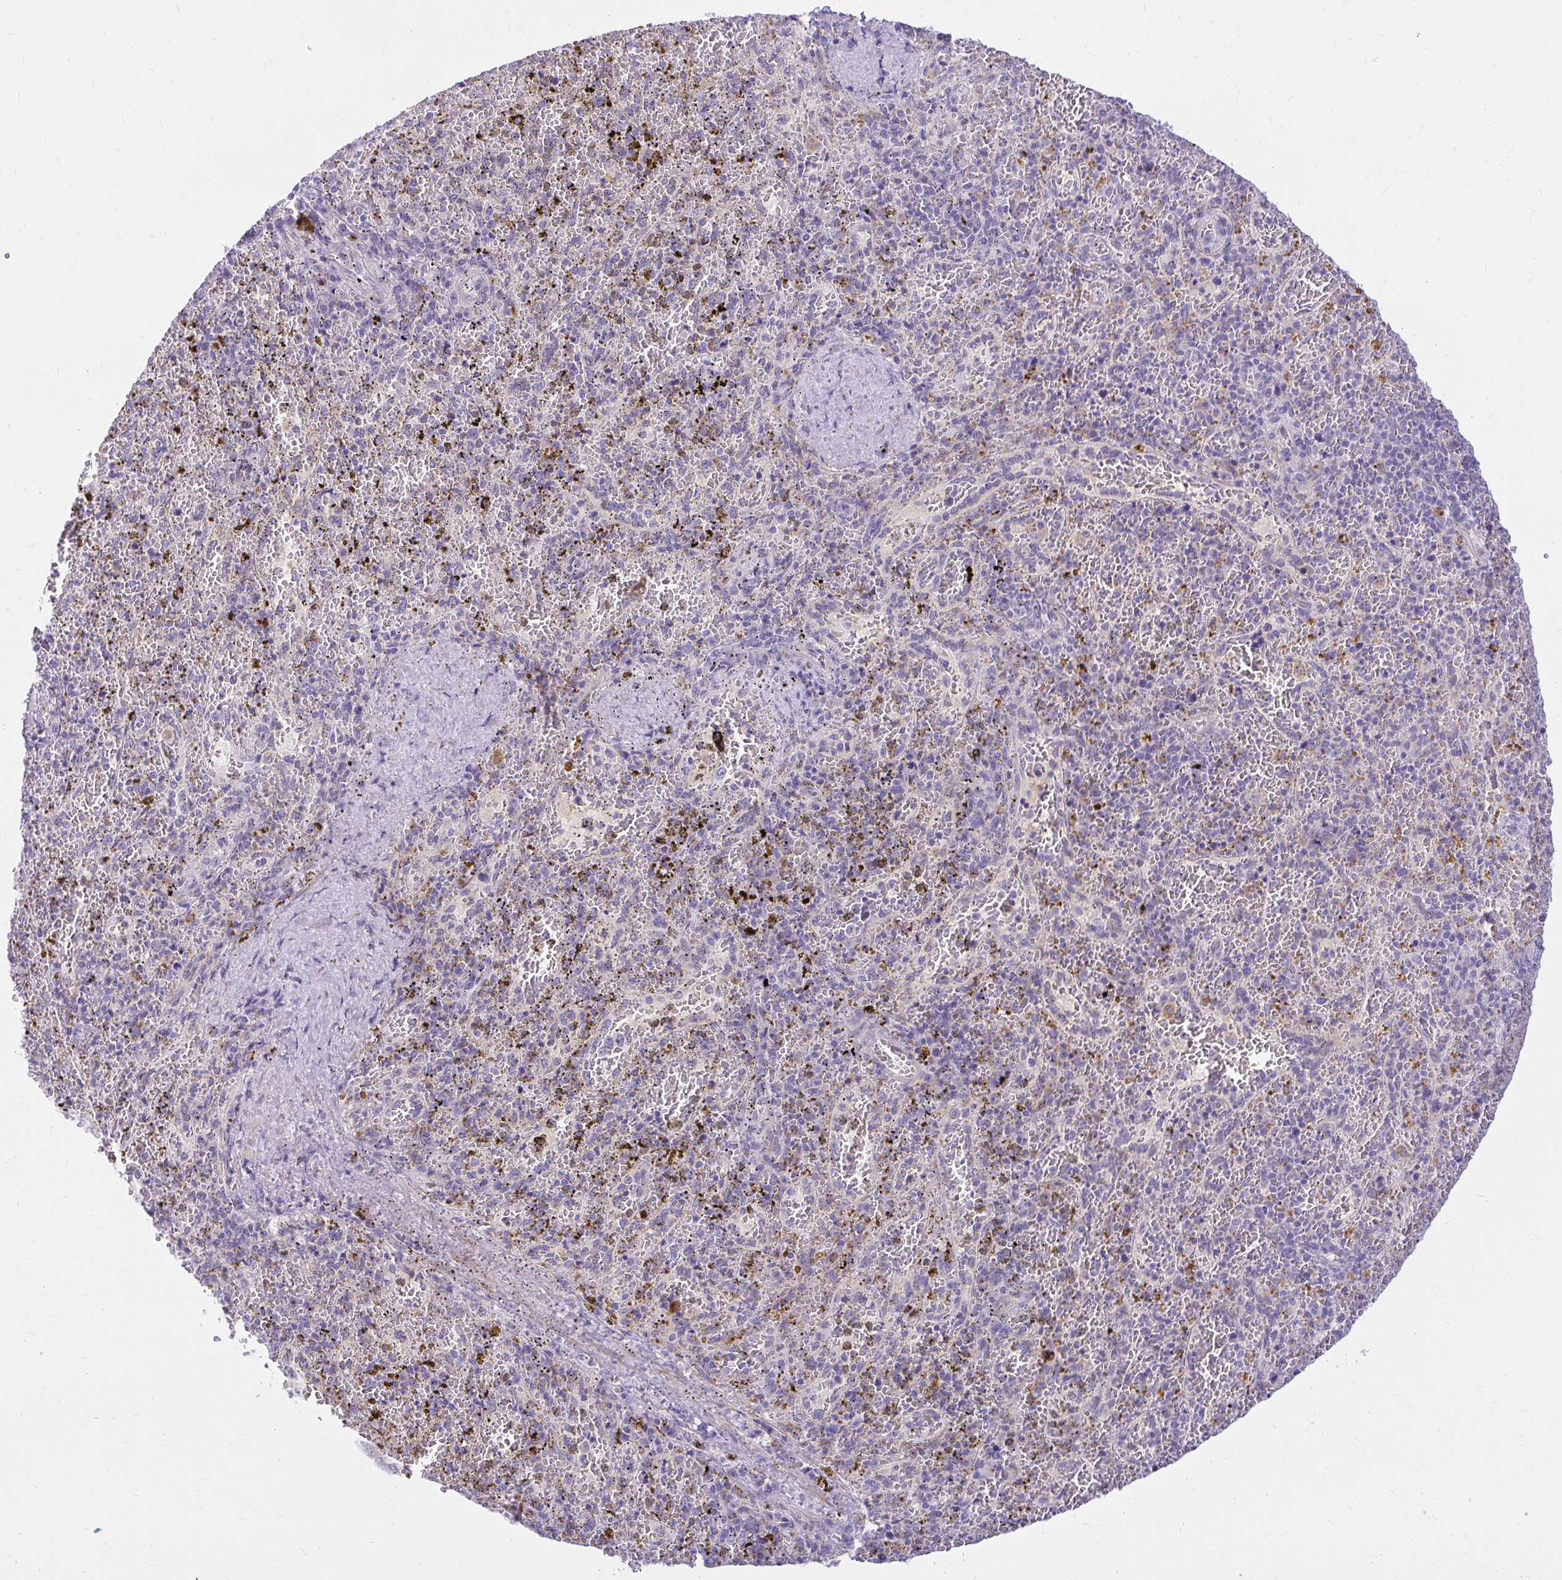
{"staining": {"intensity": "negative", "quantity": "none", "location": "none"}, "tissue": "spleen", "cell_type": "Cells in red pulp", "image_type": "normal", "snomed": [{"axis": "morphology", "description": "Normal tissue, NOS"}, {"axis": "topography", "description": "Spleen"}], "caption": "Protein analysis of unremarkable spleen shows no significant positivity in cells in red pulp. Brightfield microscopy of IHC stained with DAB (3,3'-diaminobenzidine) (brown) and hematoxylin (blue), captured at high magnification.", "gene": "PKN3", "patient": {"sex": "female", "age": 50}}